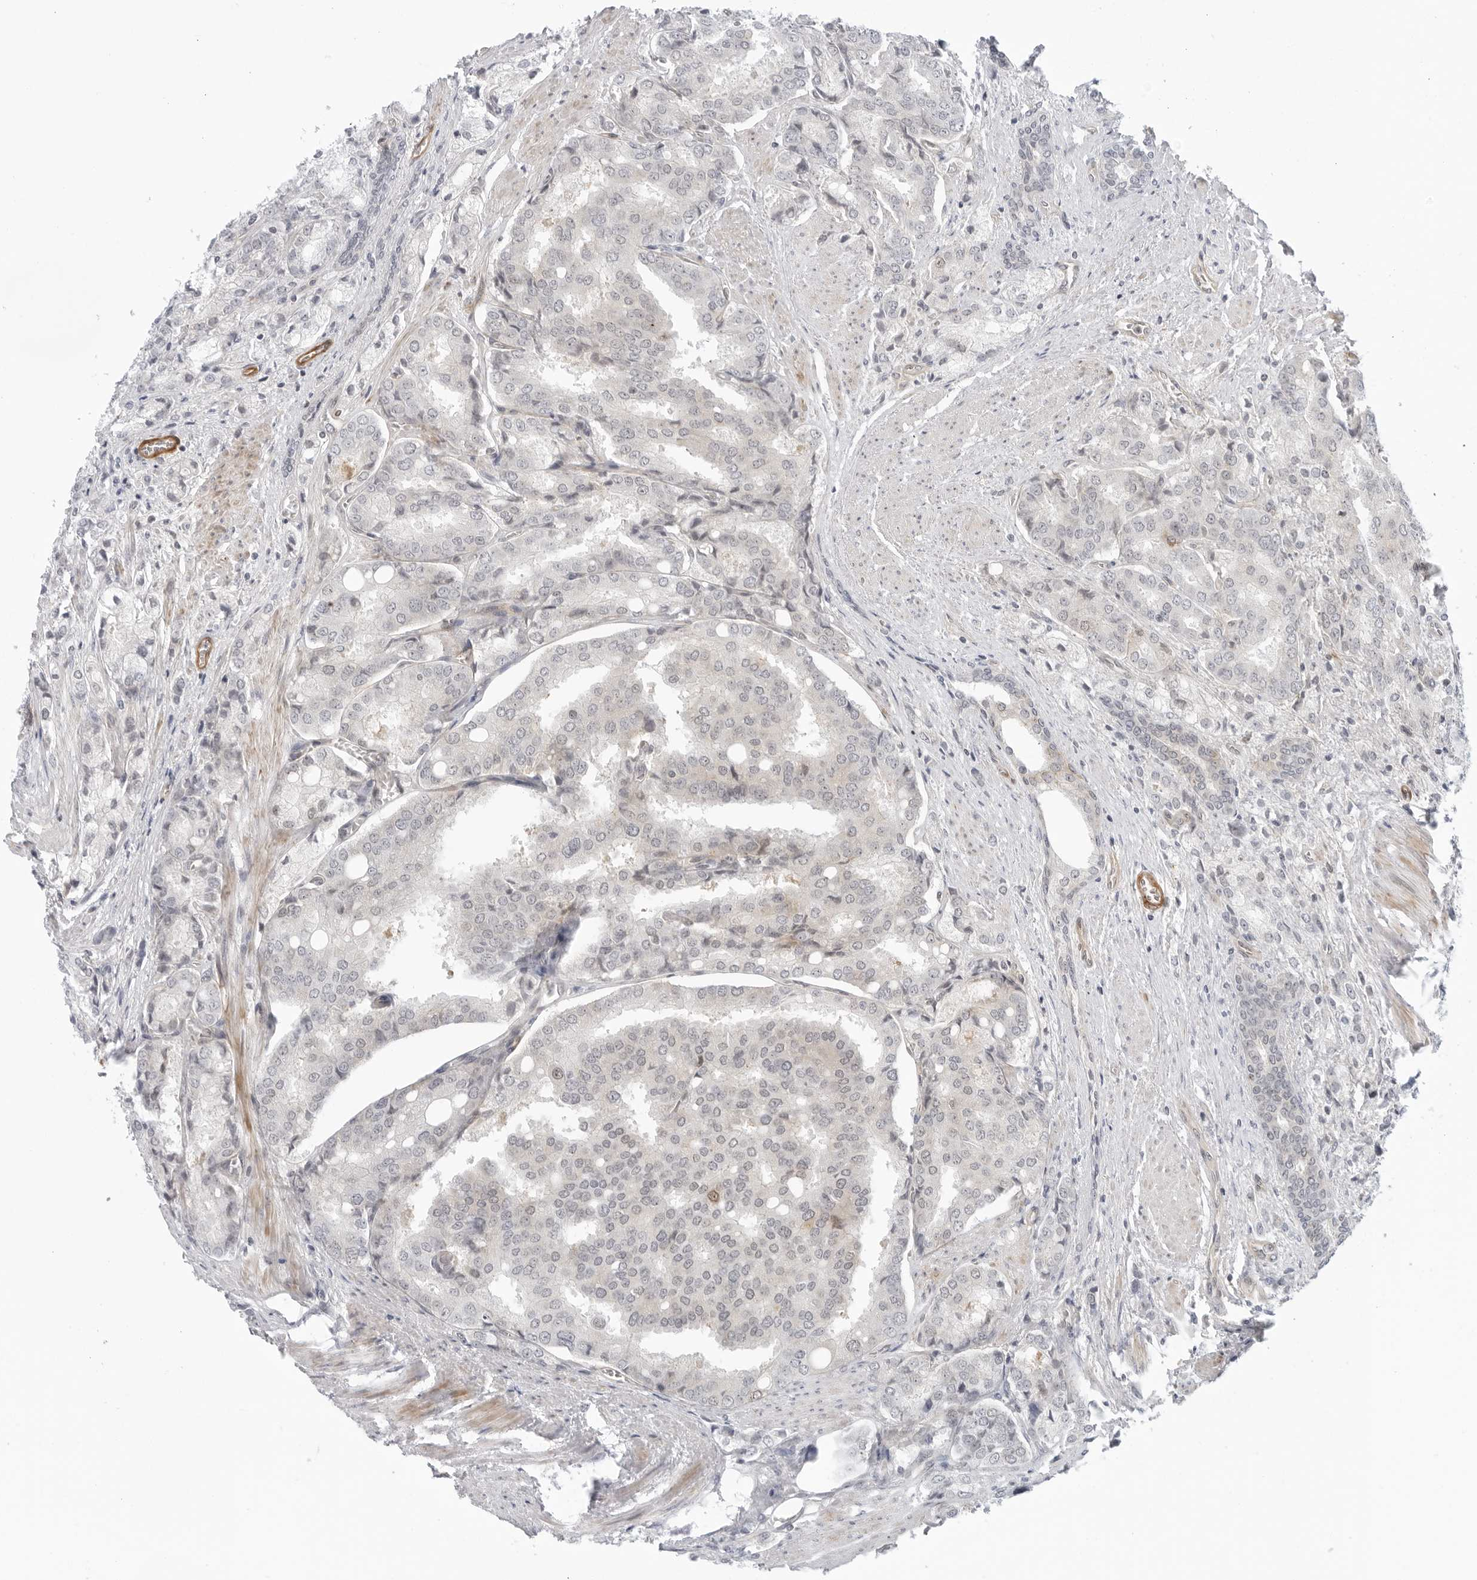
{"staining": {"intensity": "negative", "quantity": "none", "location": "none"}, "tissue": "prostate cancer", "cell_type": "Tumor cells", "image_type": "cancer", "snomed": [{"axis": "morphology", "description": "Adenocarcinoma, High grade"}, {"axis": "topography", "description": "Prostate"}], "caption": "Protein analysis of prostate cancer displays no significant positivity in tumor cells.", "gene": "SUGCT", "patient": {"sex": "male", "age": 50}}